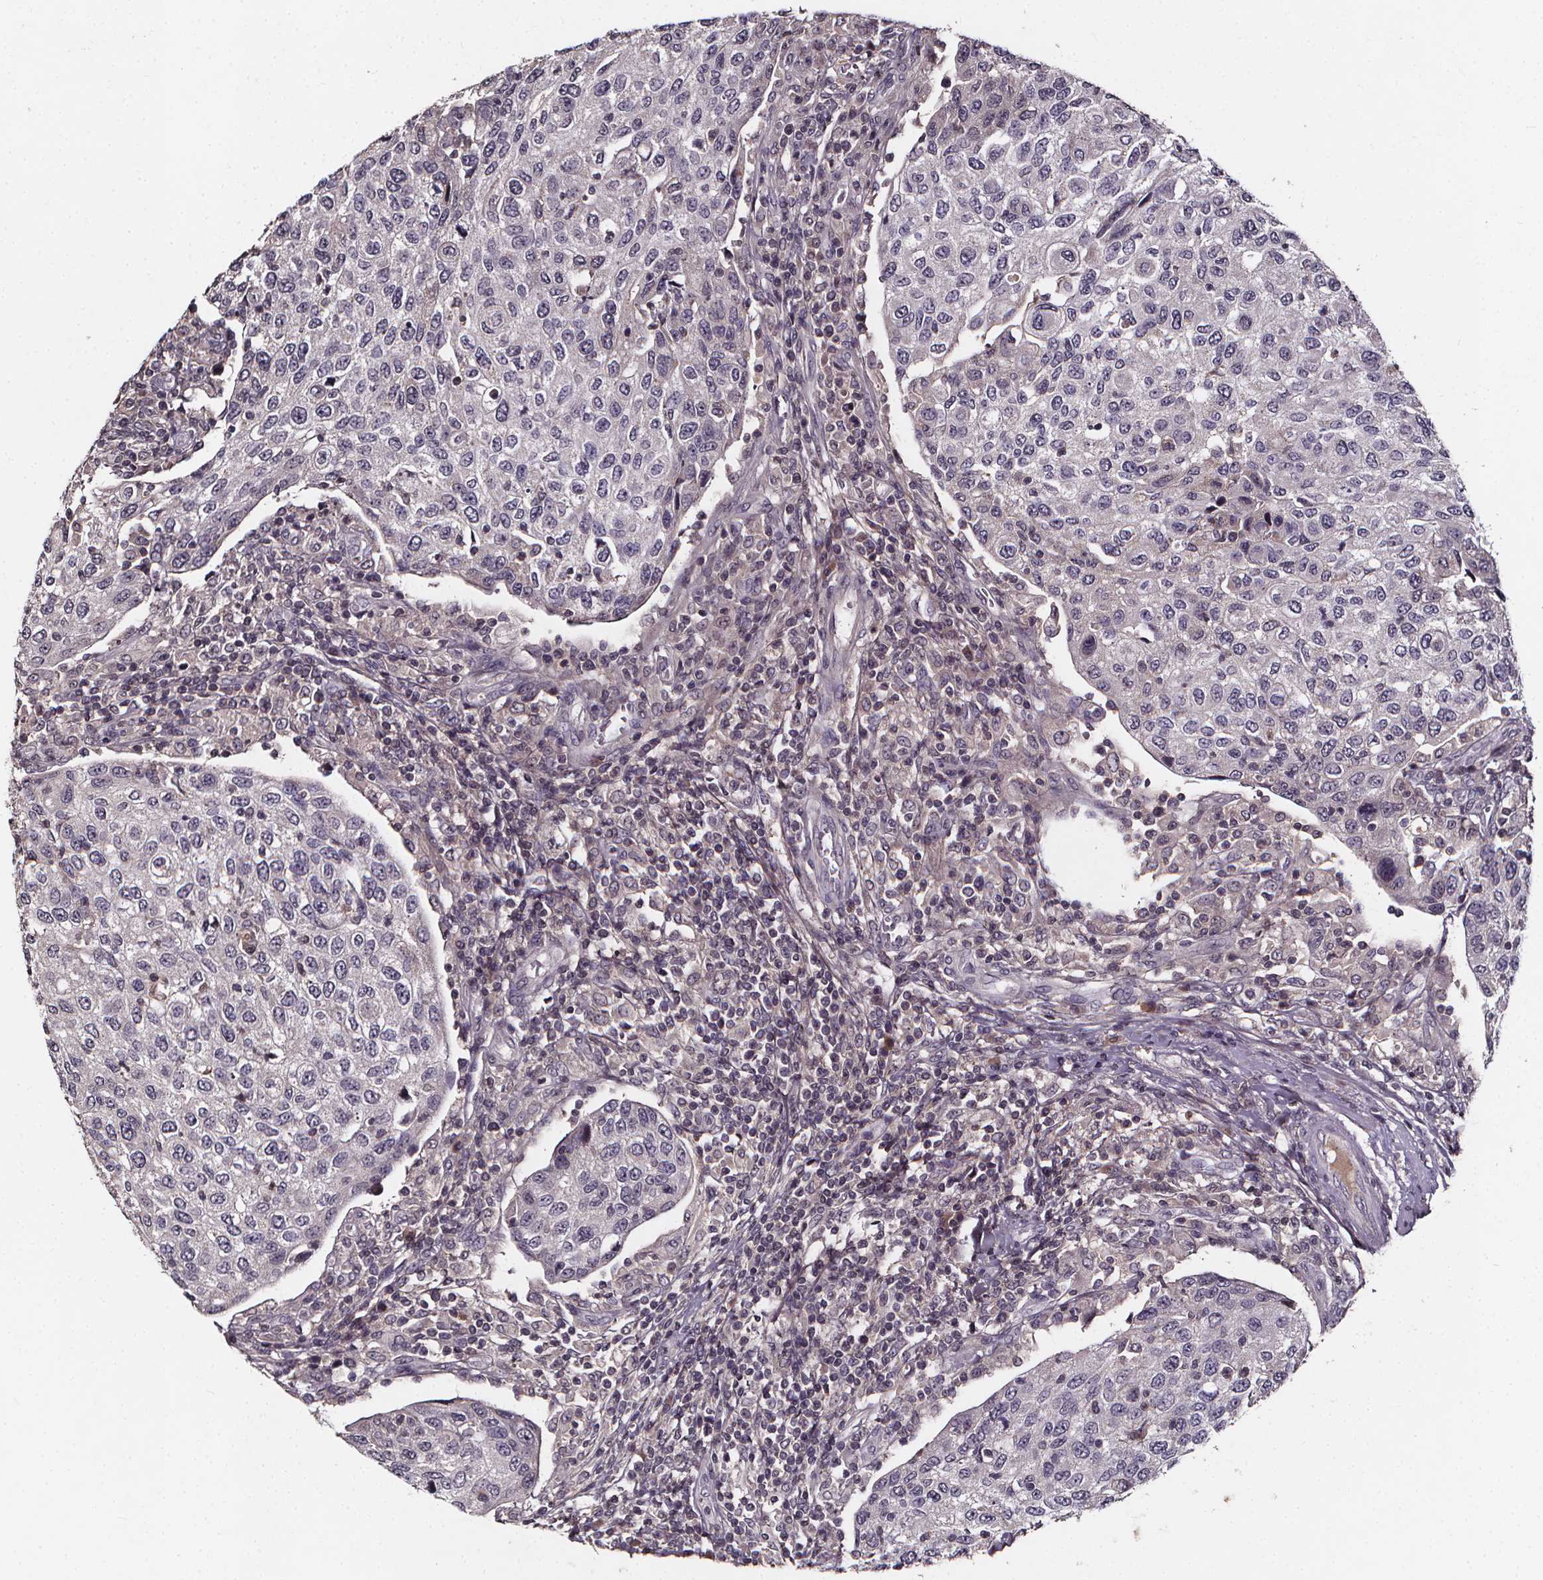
{"staining": {"intensity": "negative", "quantity": "none", "location": "none"}, "tissue": "urothelial cancer", "cell_type": "Tumor cells", "image_type": "cancer", "snomed": [{"axis": "morphology", "description": "Urothelial carcinoma, High grade"}, {"axis": "topography", "description": "Urinary bladder"}], "caption": "Human urothelial cancer stained for a protein using immunohistochemistry (IHC) shows no staining in tumor cells.", "gene": "SPAG8", "patient": {"sex": "female", "age": 78}}